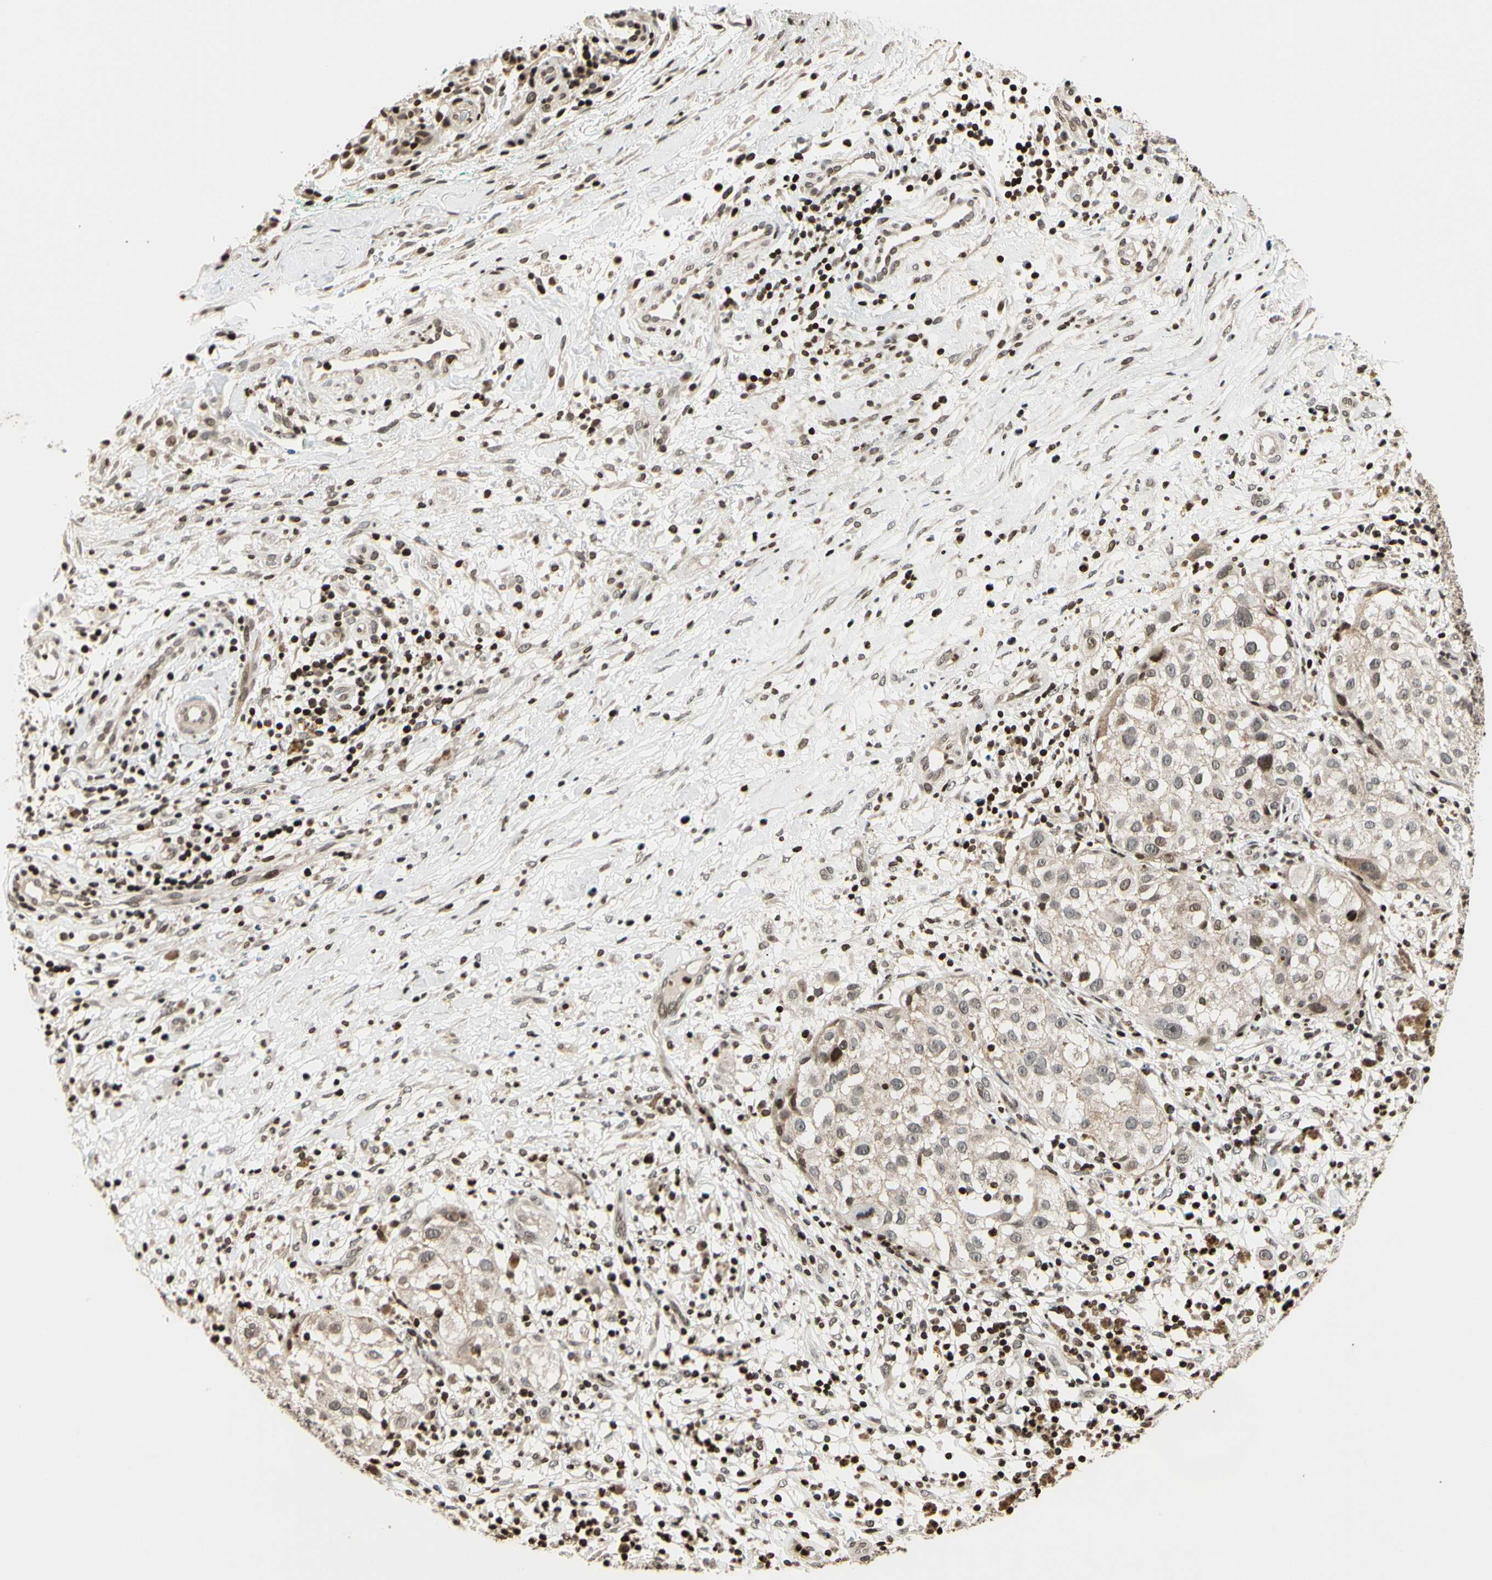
{"staining": {"intensity": "weak", "quantity": "25%-75%", "location": "nuclear"}, "tissue": "melanoma", "cell_type": "Tumor cells", "image_type": "cancer", "snomed": [{"axis": "morphology", "description": "Necrosis, NOS"}, {"axis": "morphology", "description": "Malignant melanoma, NOS"}, {"axis": "topography", "description": "Skin"}], "caption": "Malignant melanoma stained for a protein (brown) exhibits weak nuclear positive expression in about 25%-75% of tumor cells.", "gene": "TSHZ3", "patient": {"sex": "female", "age": 87}}